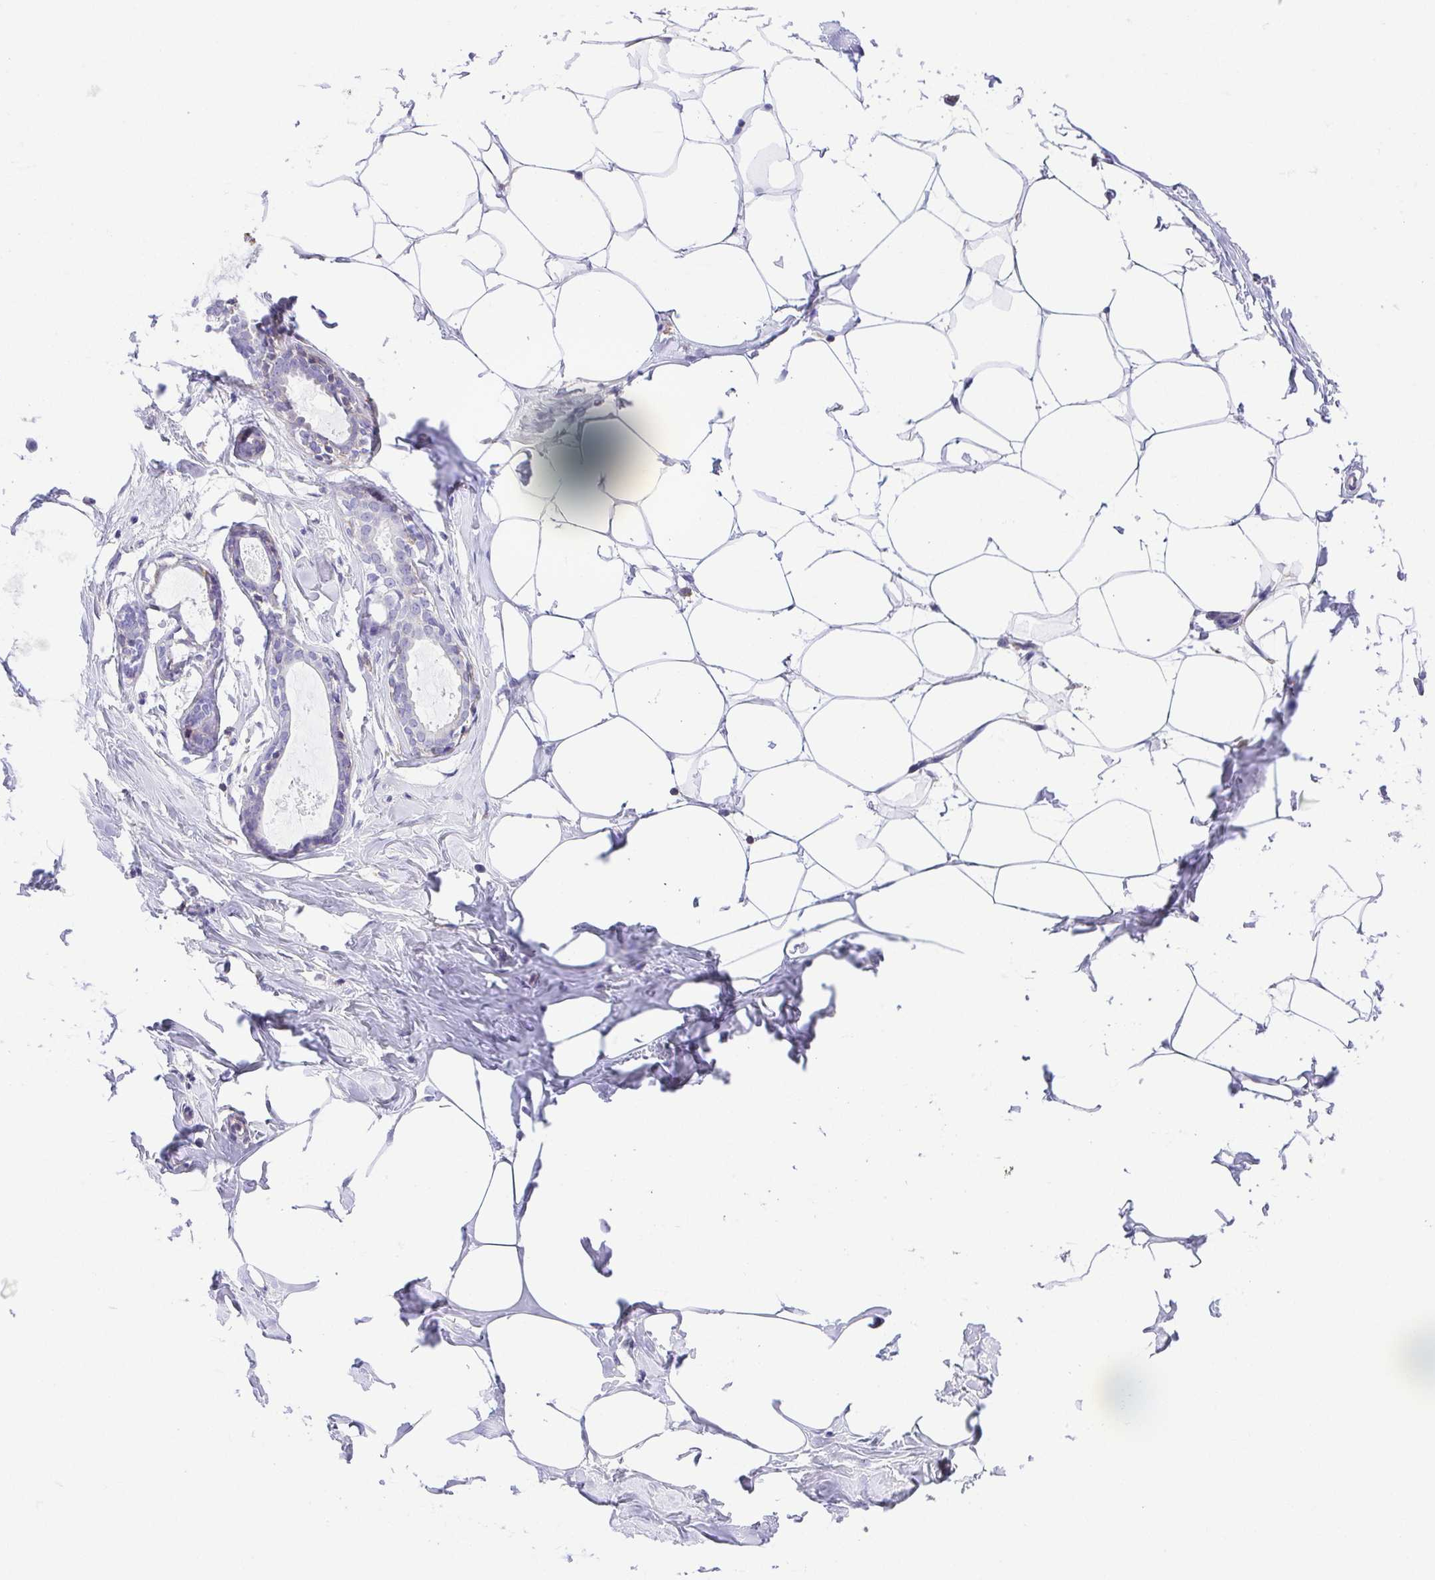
{"staining": {"intensity": "negative", "quantity": "none", "location": "none"}, "tissue": "breast", "cell_type": "Adipocytes", "image_type": "normal", "snomed": [{"axis": "morphology", "description": "Normal tissue, NOS"}, {"axis": "topography", "description": "Breast"}], "caption": "Immunohistochemical staining of benign breast shows no significant staining in adipocytes.", "gene": "PRR14L", "patient": {"sex": "female", "age": 27}}